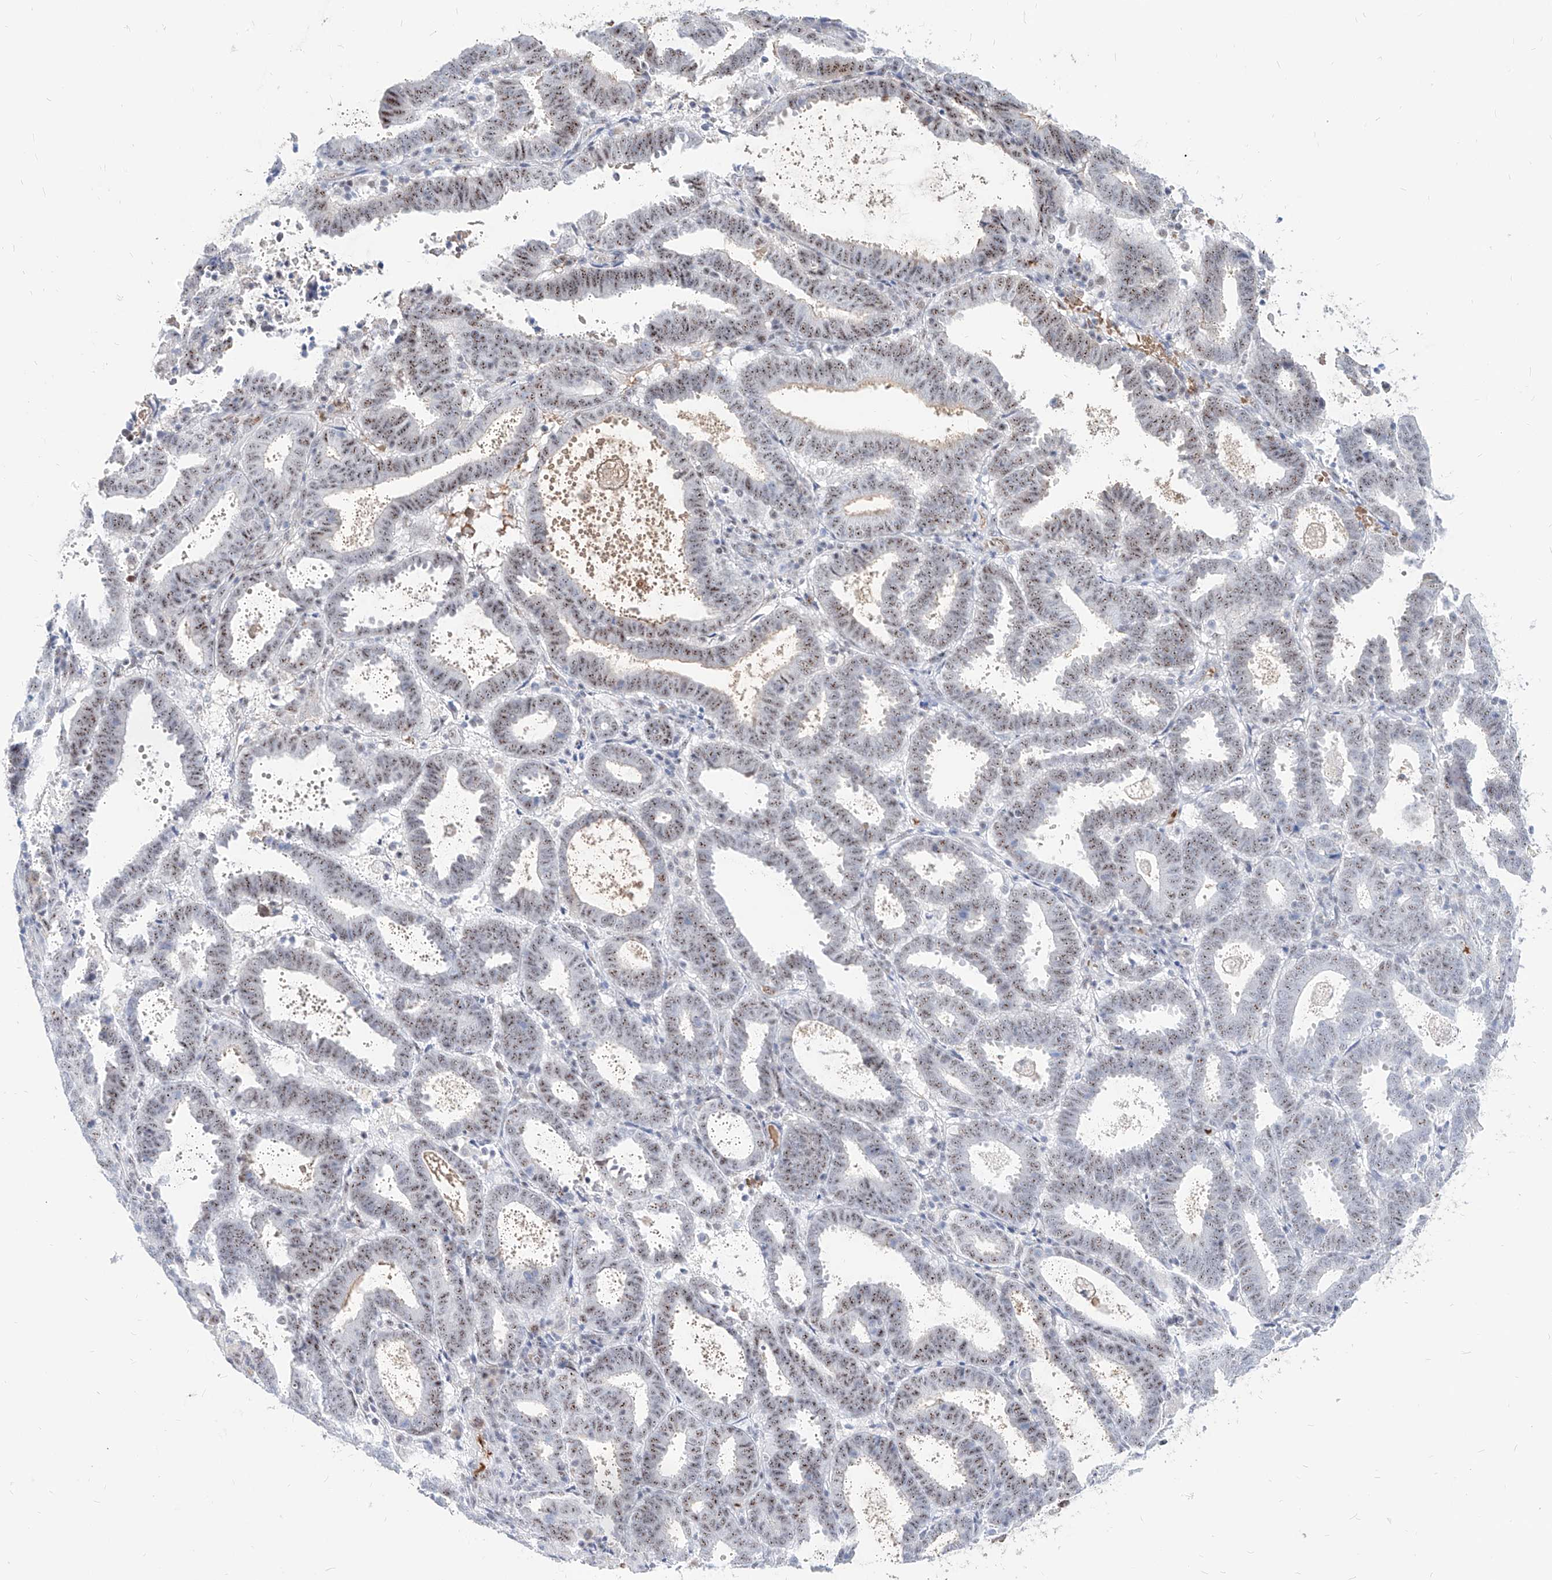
{"staining": {"intensity": "moderate", "quantity": ">75%", "location": "nuclear"}, "tissue": "endometrial cancer", "cell_type": "Tumor cells", "image_type": "cancer", "snomed": [{"axis": "morphology", "description": "Adenocarcinoma, NOS"}, {"axis": "topography", "description": "Uterus"}], "caption": "Endometrial cancer (adenocarcinoma) stained with DAB immunohistochemistry (IHC) demonstrates medium levels of moderate nuclear positivity in about >75% of tumor cells. (IHC, brightfield microscopy, high magnification).", "gene": "ZFP42", "patient": {"sex": "female", "age": 83}}